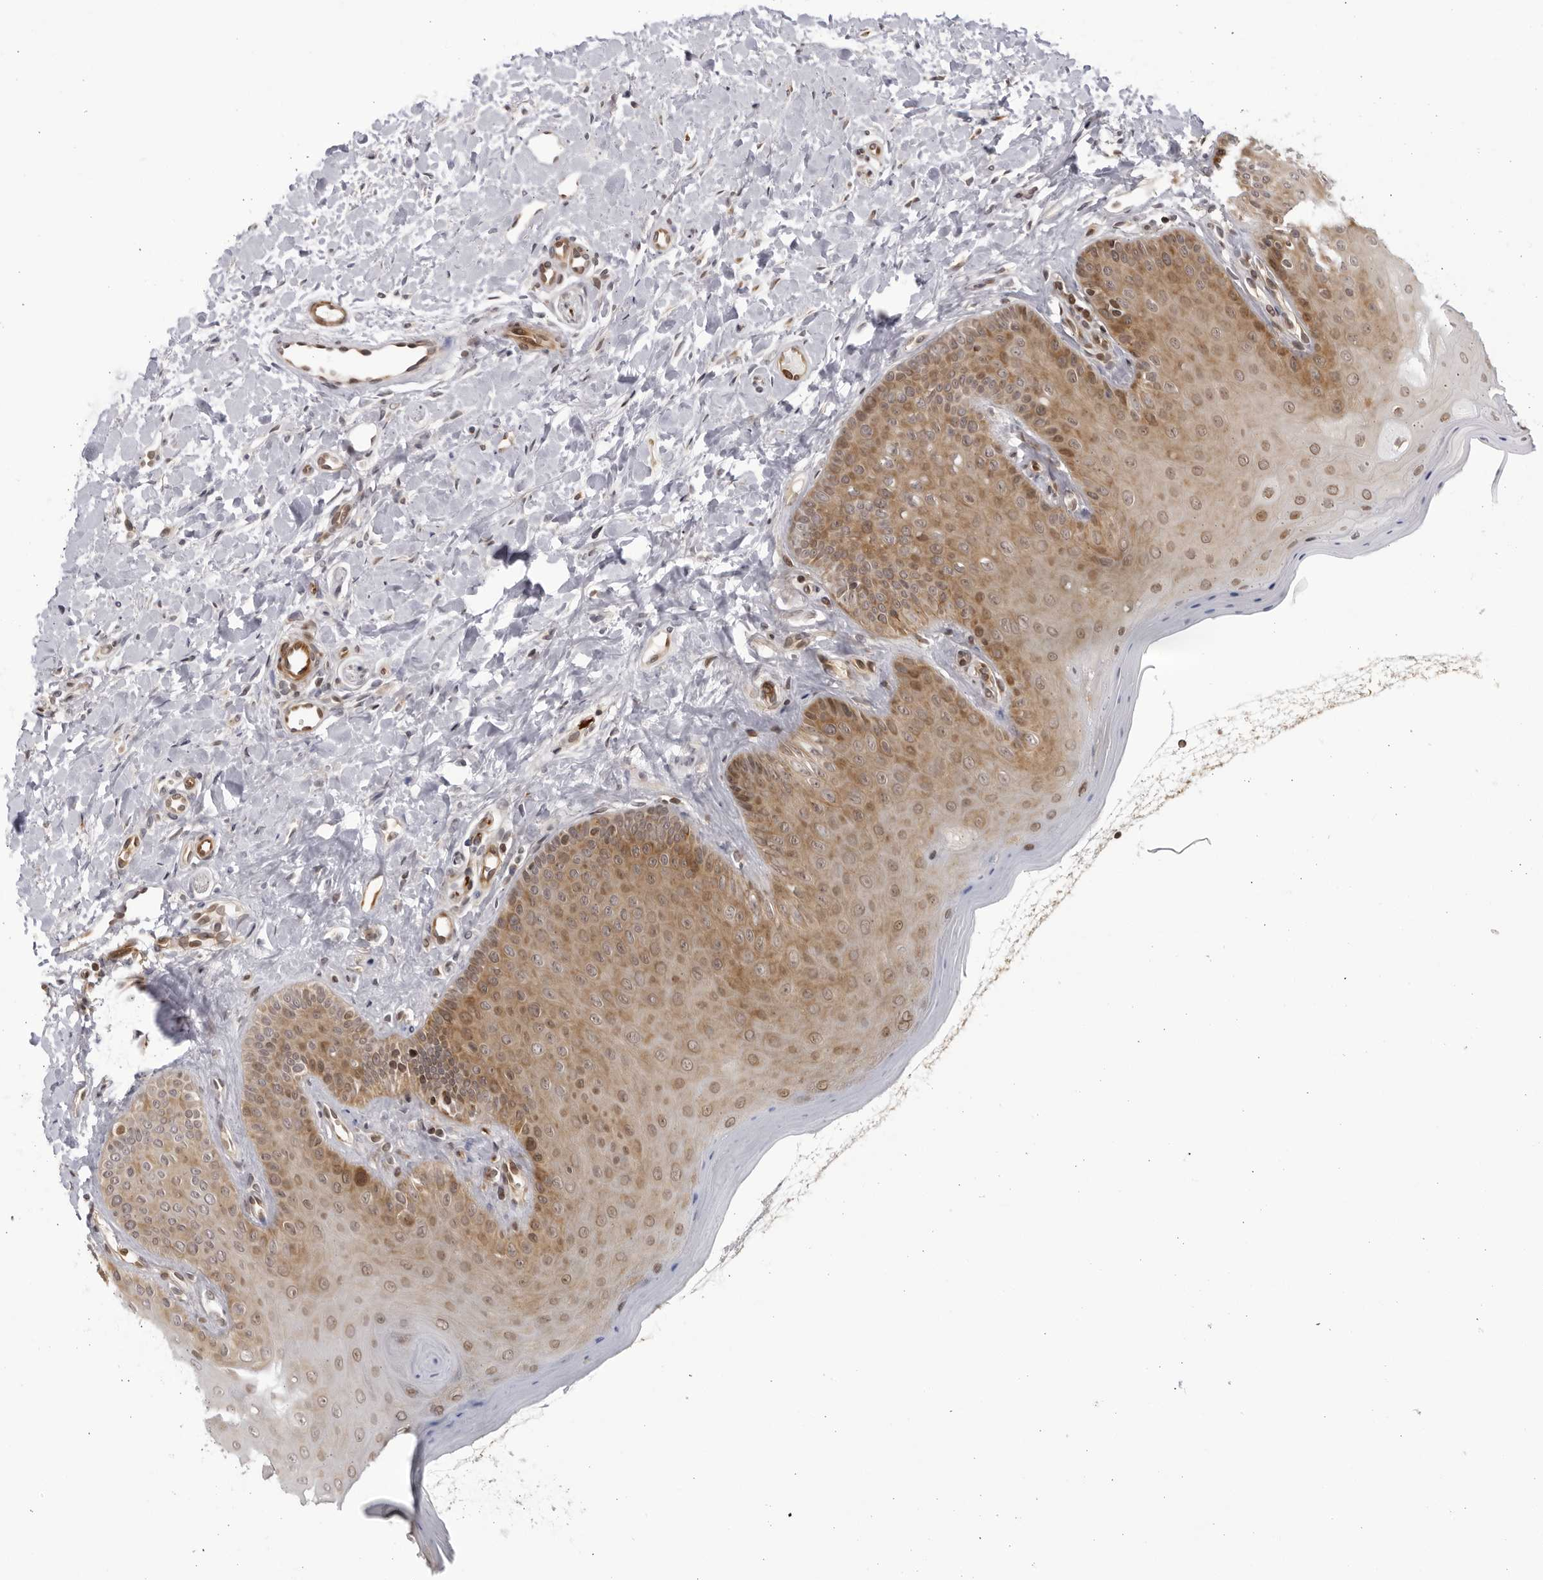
{"staining": {"intensity": "moderate", "quantity": ">75%", "location": "cytoplasmic/membranous,nuclear"}, "tissue": "oral mucosa", "cell_type": "Squamous epithelial cells", "image_type": "normal", "snomed": [{"axis": "morphology", "description": "Normal tissue, NOS"}, {"axis": "topography", "description": "Oral tissue"}], "caption": "Human oral mucosa stained for a protein (brown) displays moderate cytoplasmic/membranous,nuclear positive staining in approximately >75% of squamous epithelial cells.", "gene": "CNBD1", "patient": {"sex": "female", "age": 31}}